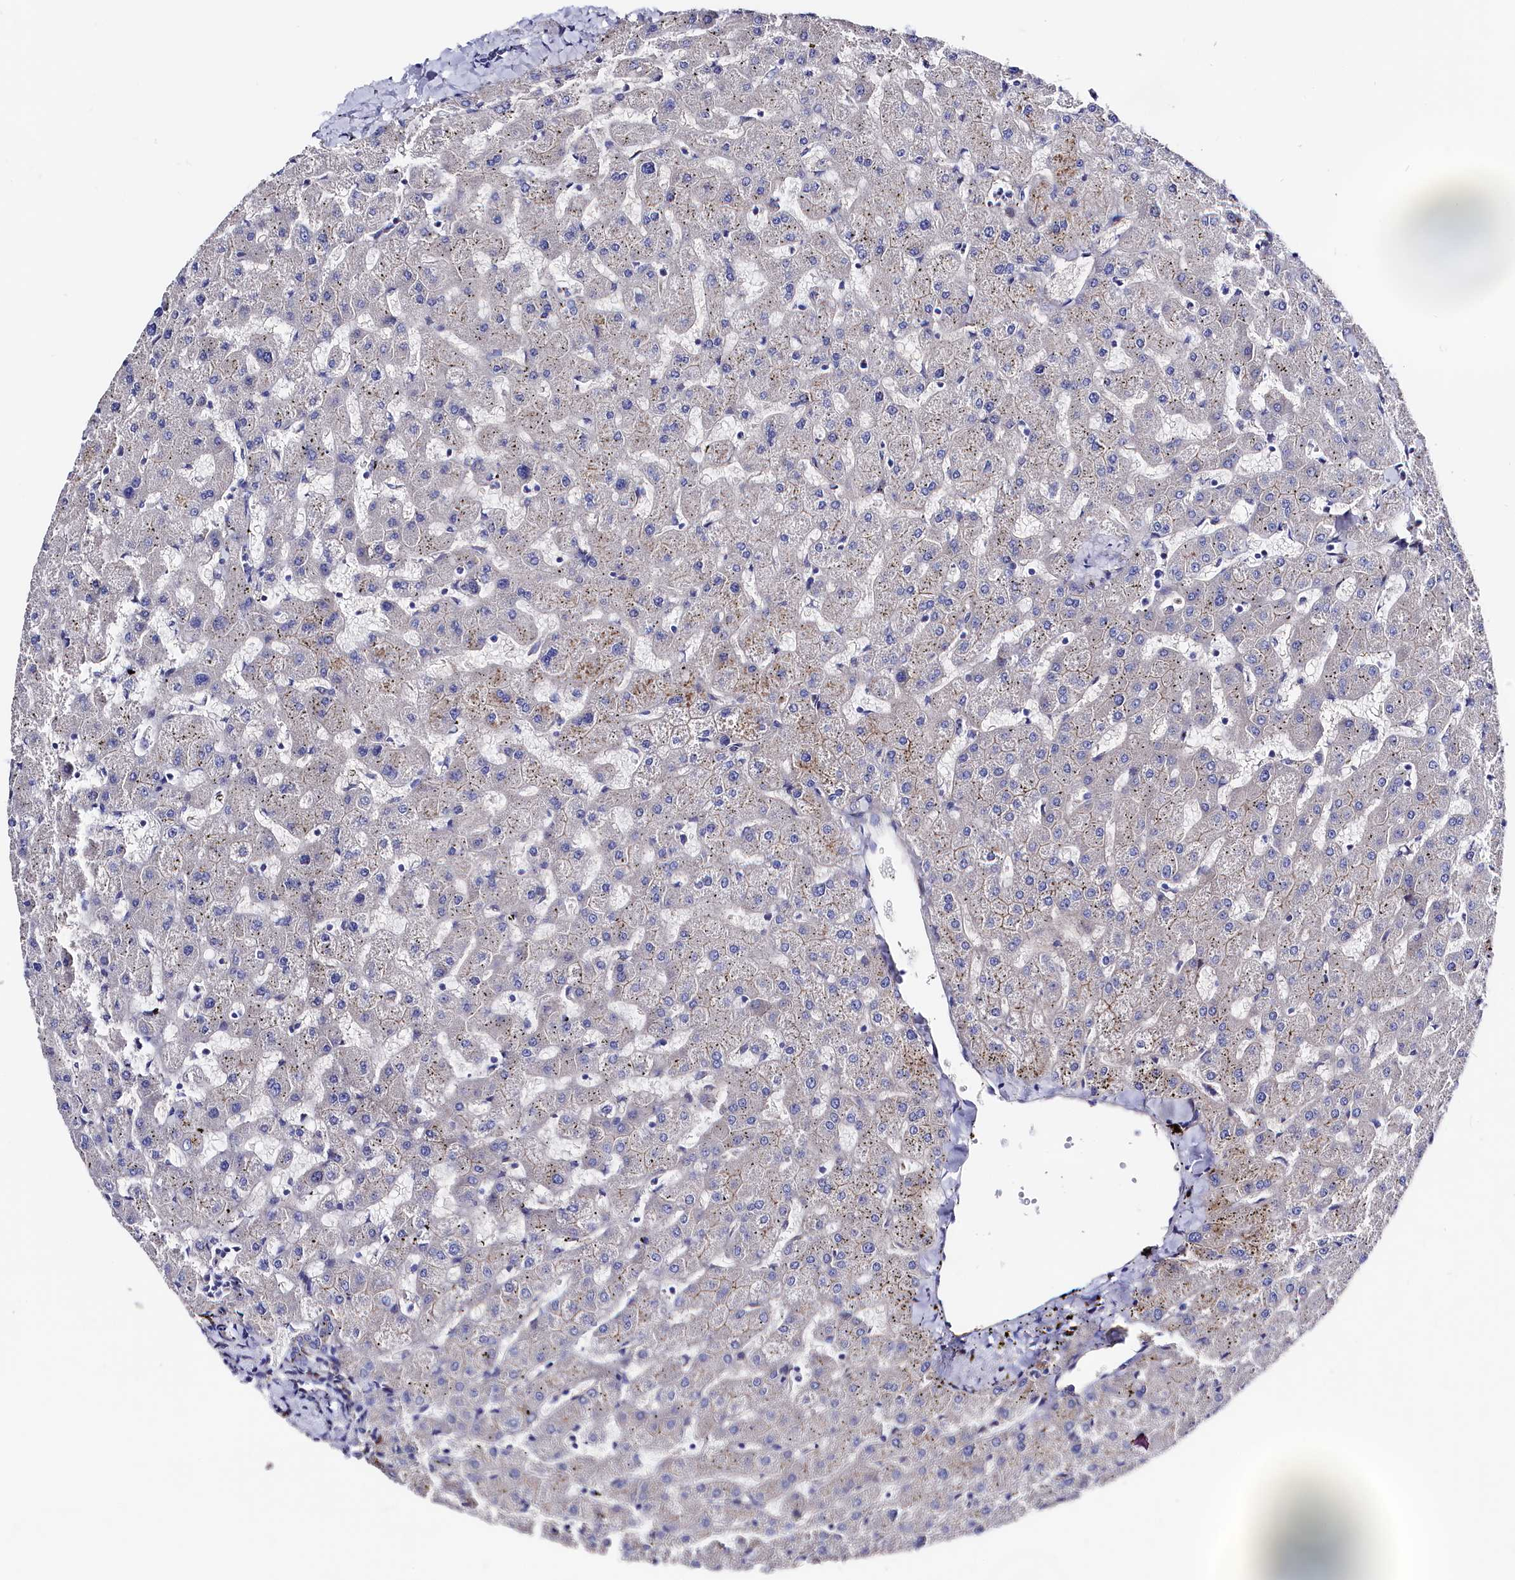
{"staining": {"intensity": "weak", "quantity": "25%-75%", "location": "cytoplasmic/membranous"}, "tissue": "liver", "cell_type": "Cholangiocytes", "image_type": "normal", "snomed": [{"axis": "morphology", "description": "Normal tissue, NOS"}, {"axis": "topography", "description": "Liver"}], "caption": "Weak cytoplasmic/membranous protein expression is identified in about 25%-75% of cholangiocytes in liver.", "gene": "WNT8A", "patient": {"sex": "female", "age": 63}}